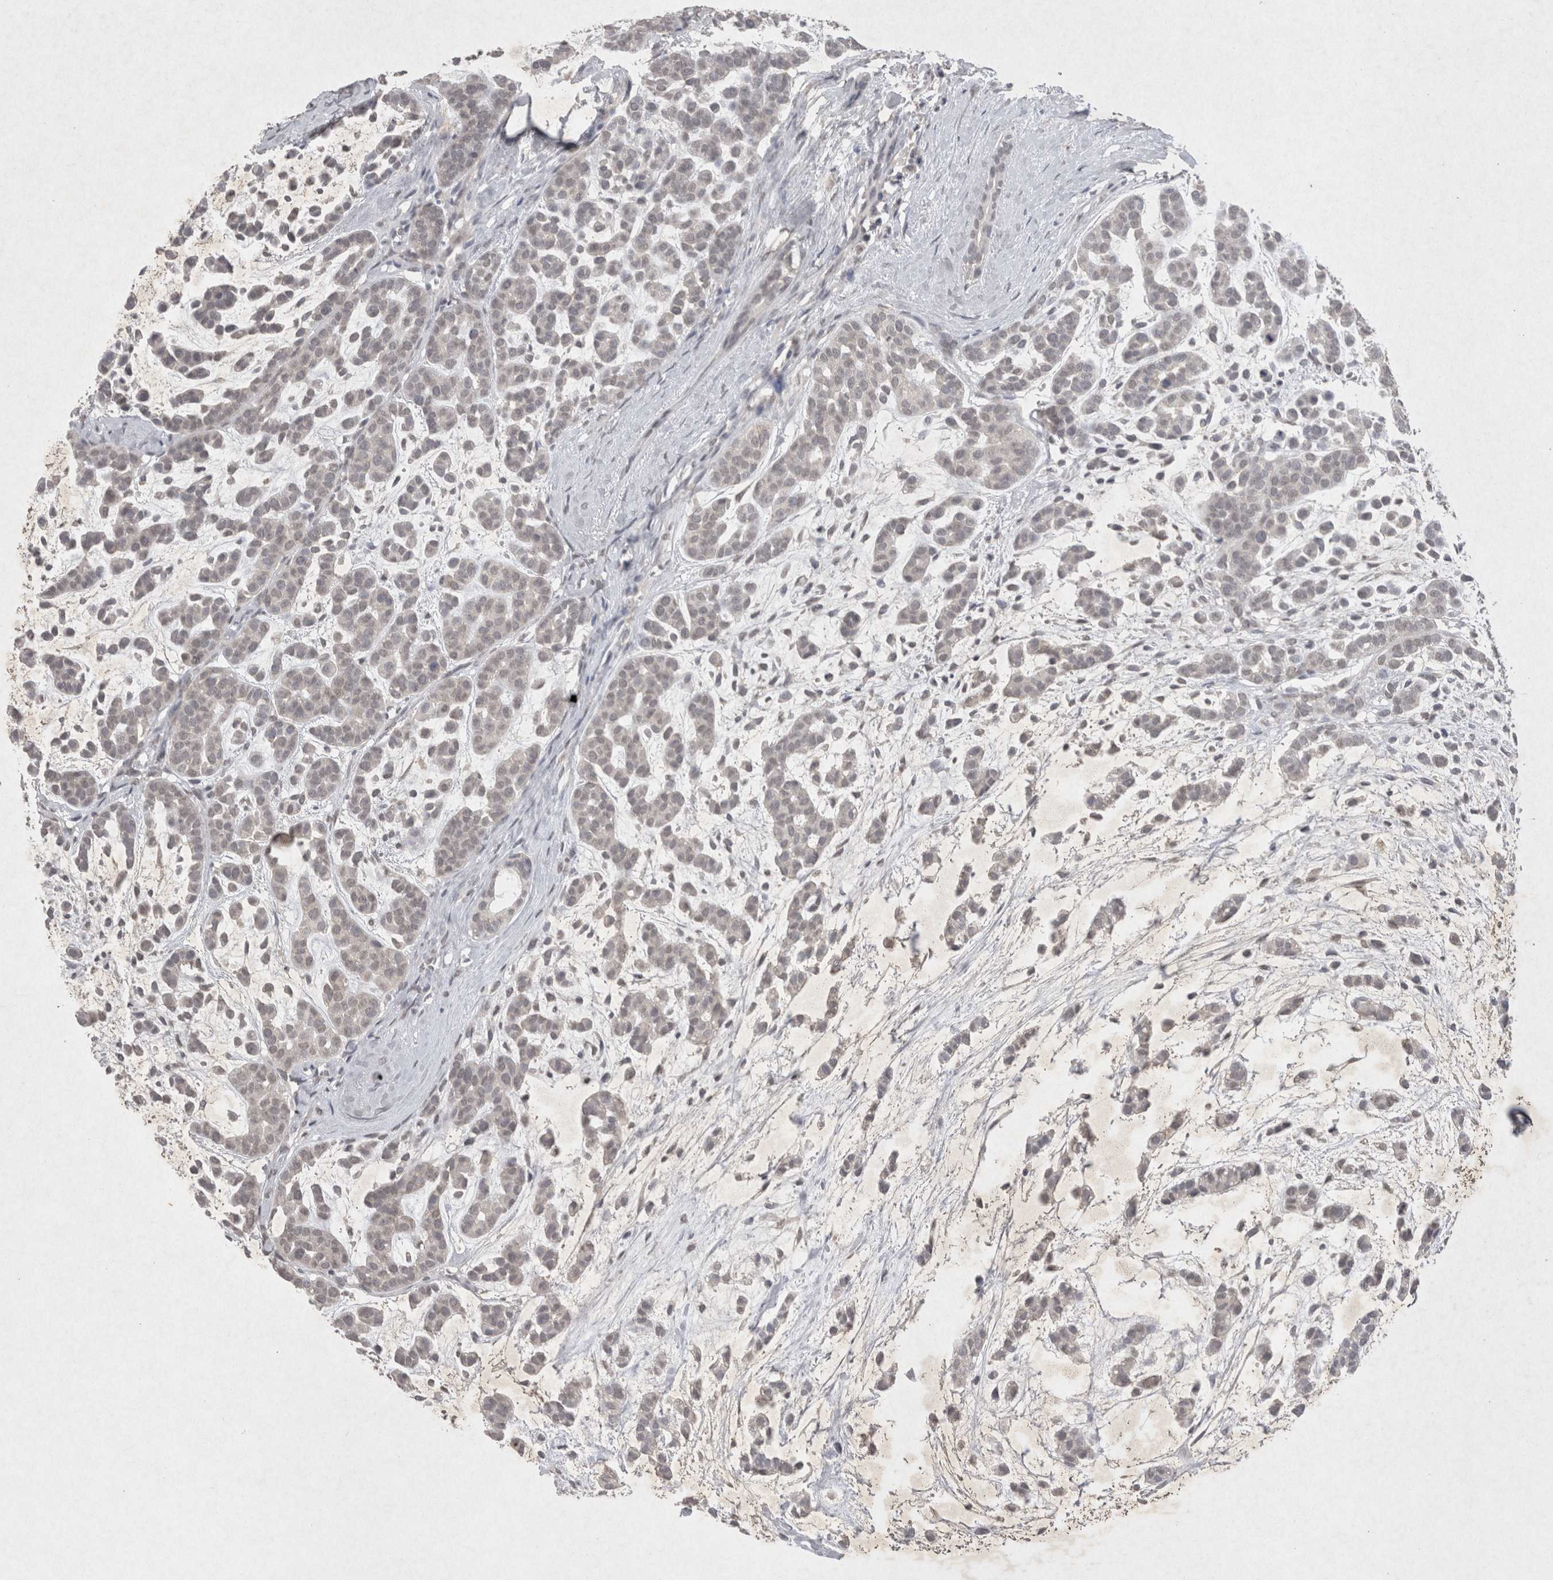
{"staining": {"intensity": "negative", "quantity": "none", "location": "none"}, "tissue": "head and neck cancer", "cell_type": "Tumor cells", "image_type": "cancer", "snomed": [{"axis": "morphology", "description": "Adenocarcinoma, NOS"}, {"axis": "morphology", "description": "Adenoma, NOS"}, {"axis": "topography", "description": "Head-Neck"}], "caption": "Immunohistochemistry (IHC) photomicrograph of head and neck cancer (adenocarcinoma) stained for a protein (brown), which reveals no expression in tumor cells. Brightfield microscopy of immunohistochemistry stained with DAB (3,3'-diaminobenzidine) (brown) and hematoxylin (blue), captured at high magnification.", "gene": "LYVE1", "patient": {"sex": "female", "age": 55}}